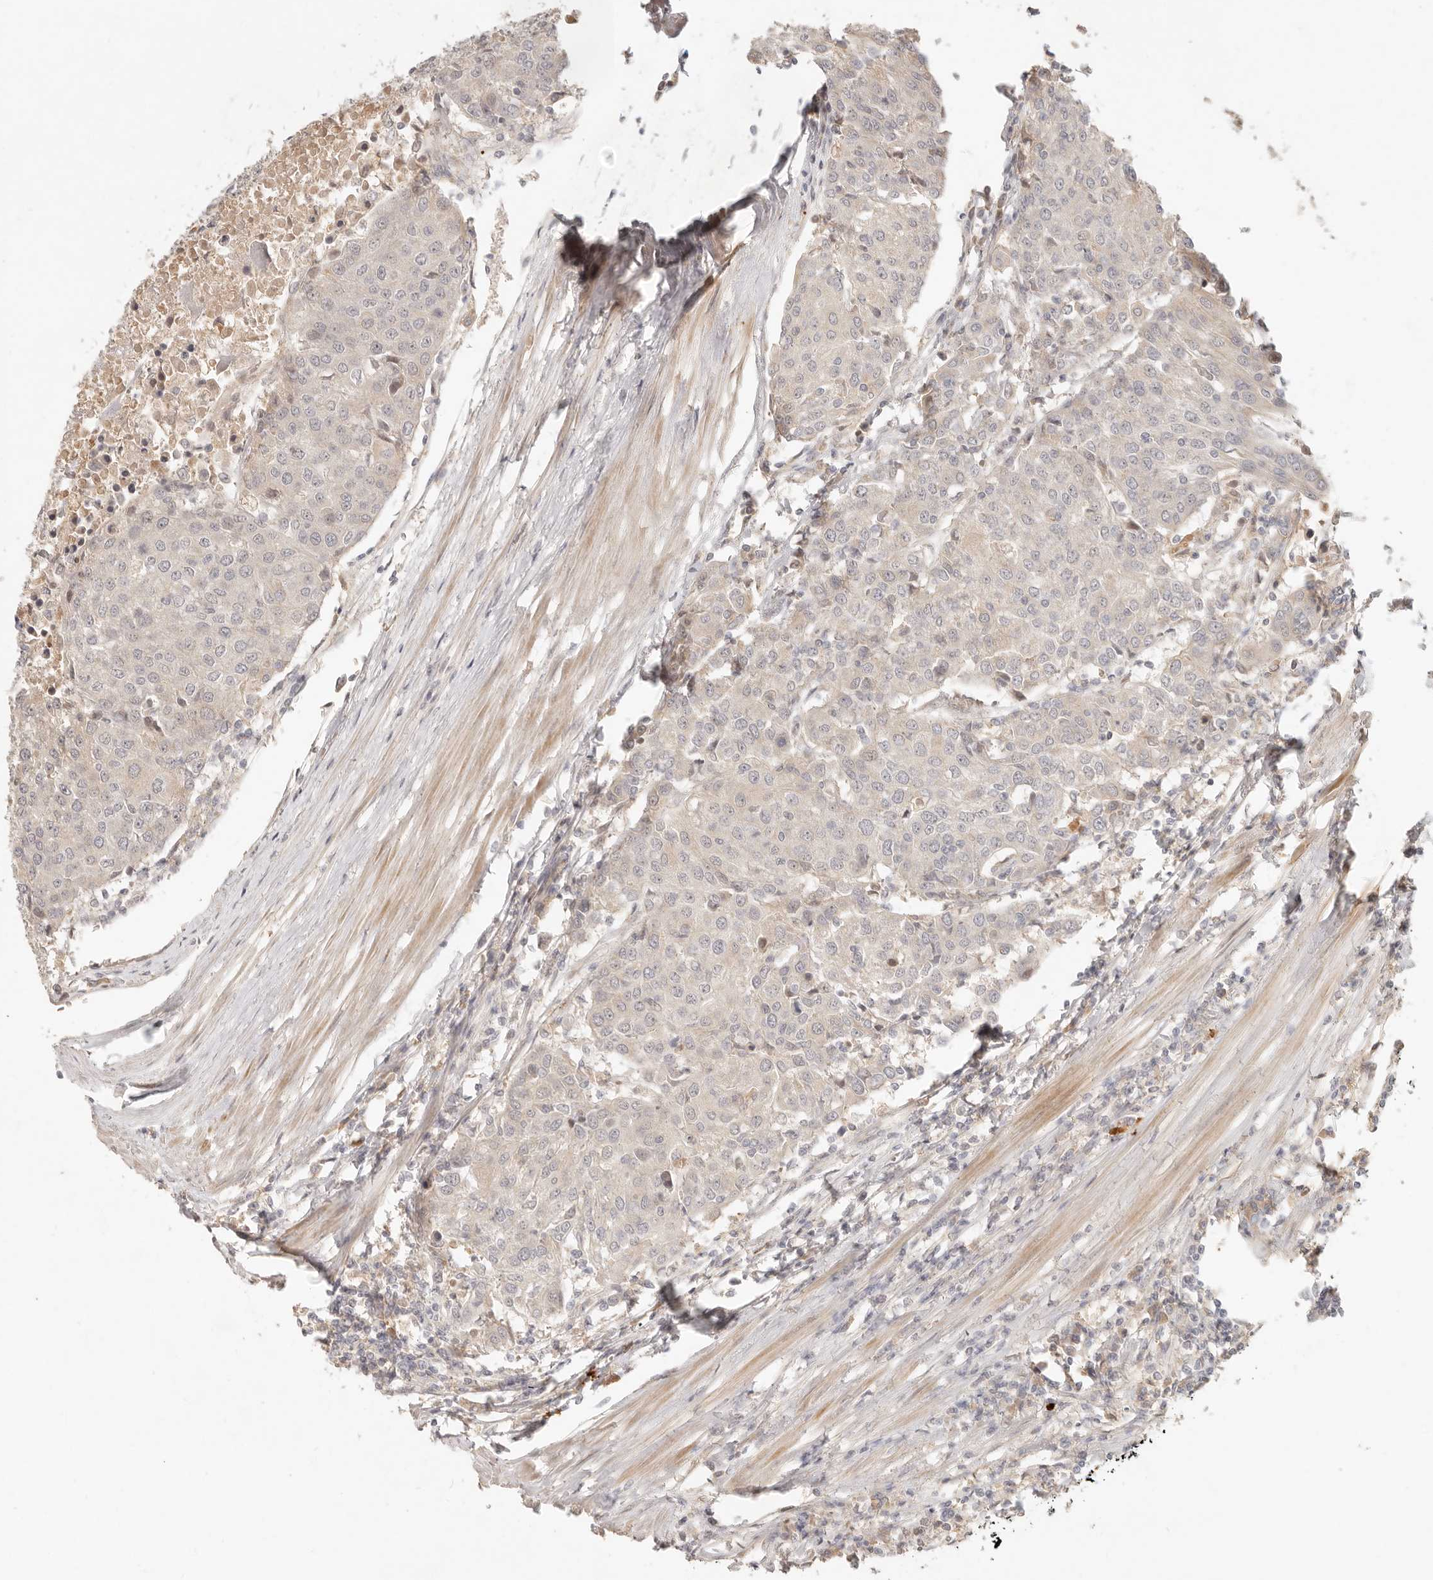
{"staining": {"intensity": "weak", "quantity": "<25%", "location": "cytoplasmic/membranous"}, "tissue": "urothelial cancer", "cell_type": "Tumor cells", "image_type": "cancer", "snomed": [{"axis": "morphology", "description": "Urothelial carcinoma, High grade"}, {"axis": "topography", "description": "Urinary bladder"}], "caption": "Tumor cells are negative for brown protein staining in high-grade urothelial carcinoma.", "gene": "UBXN11", "patient": {"sex": "female", "age": 85}}